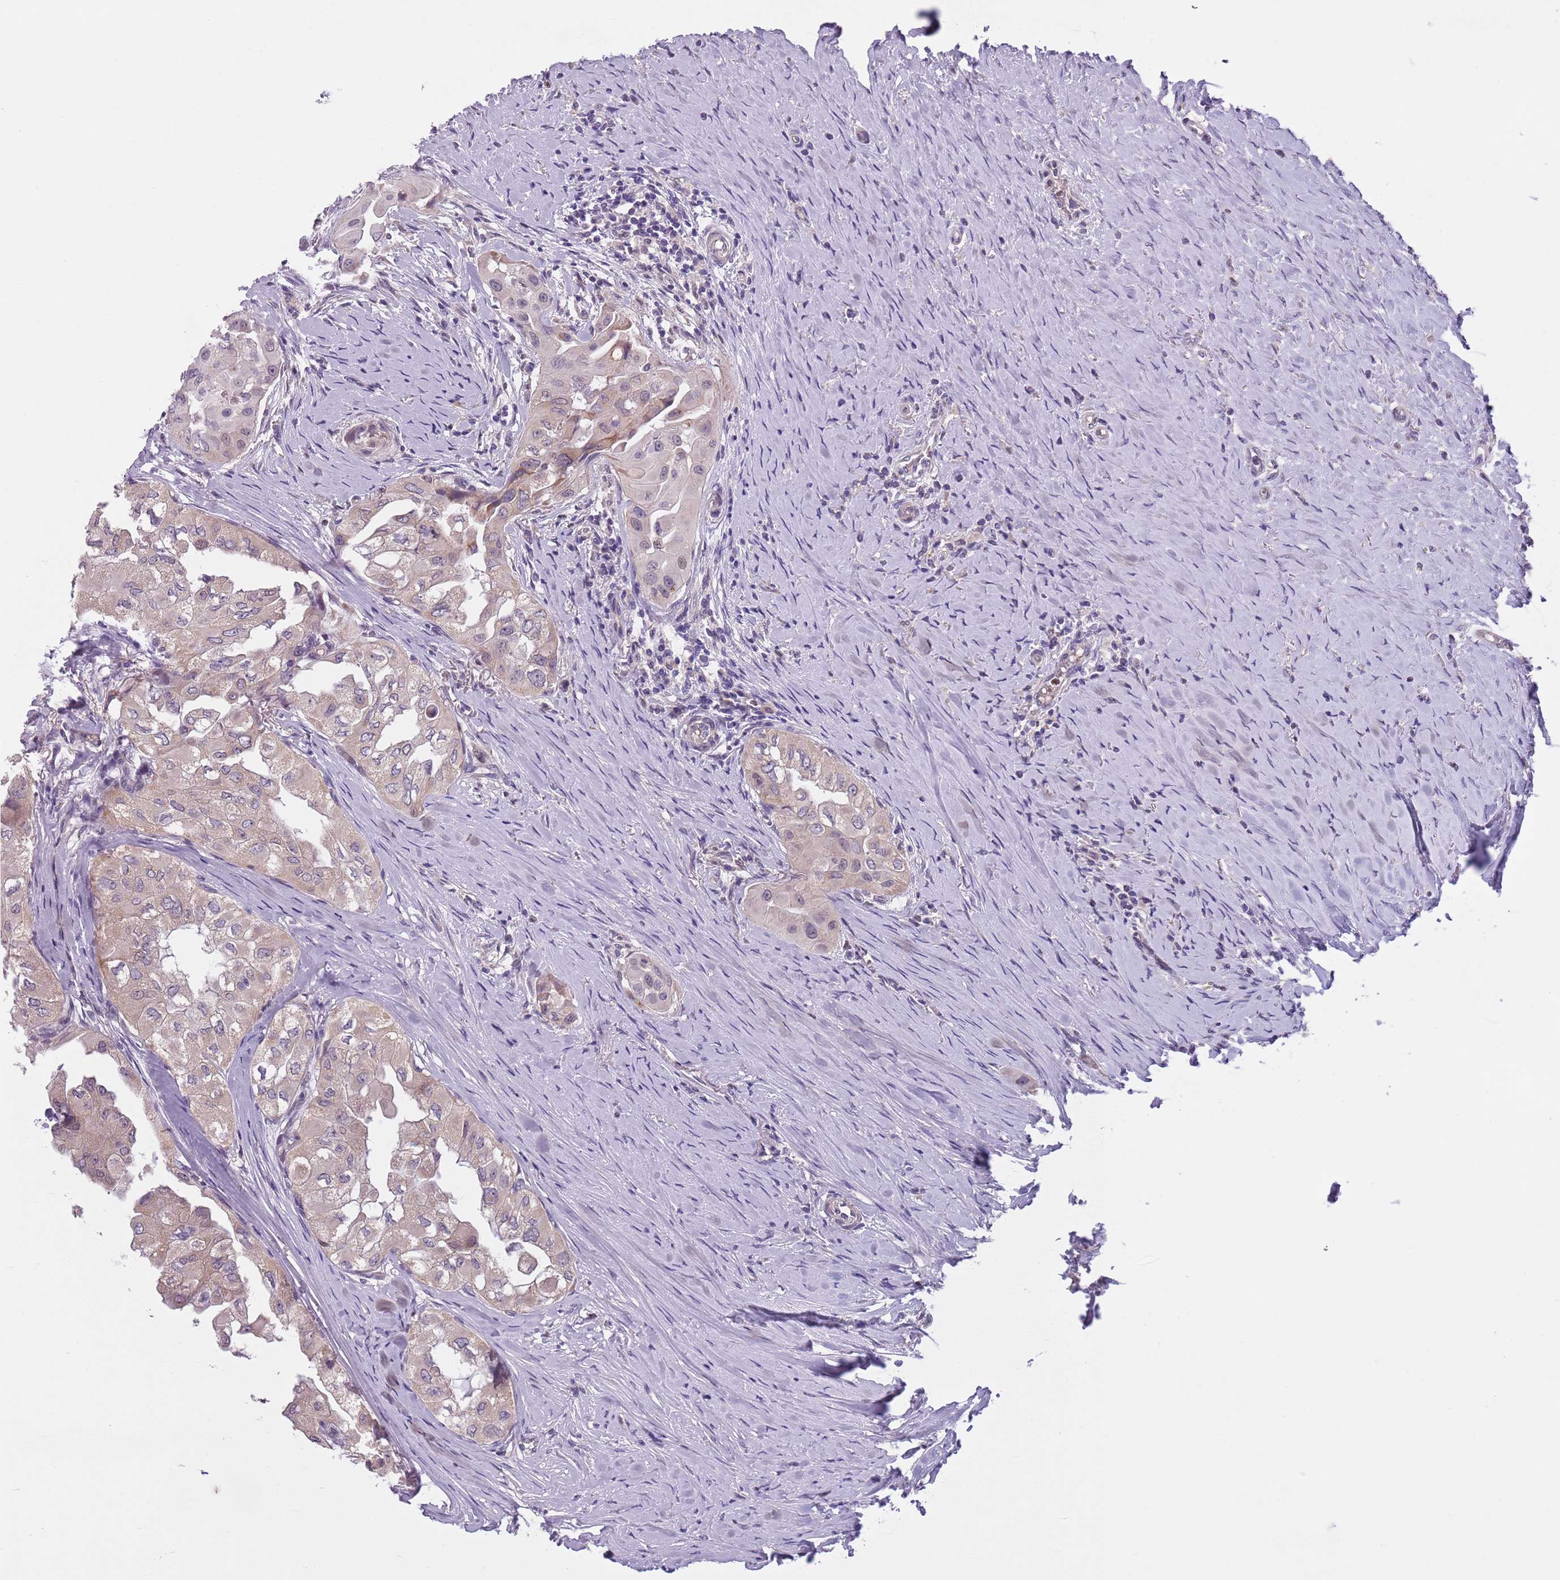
{"staining": {"intensity": "weak", "quantity": "25%-75%", "location": "cytoplasmic/membranous"}, "tissue": "thyroid cancer", "cell_type": "Tumor cells", "image_type": "cancer", "snomed": [{"axis": "morphology", "description": "Papillary adenocarcinoma, NOS"}, {"axis": "topography", "description": "Thyroid gland"}], "caption": "Human thyroid cancer stained with a protein marker shows weak staining in tumor cells.", "gene": "ADCY7", "patient": {"sex": "female", "age": 59}}